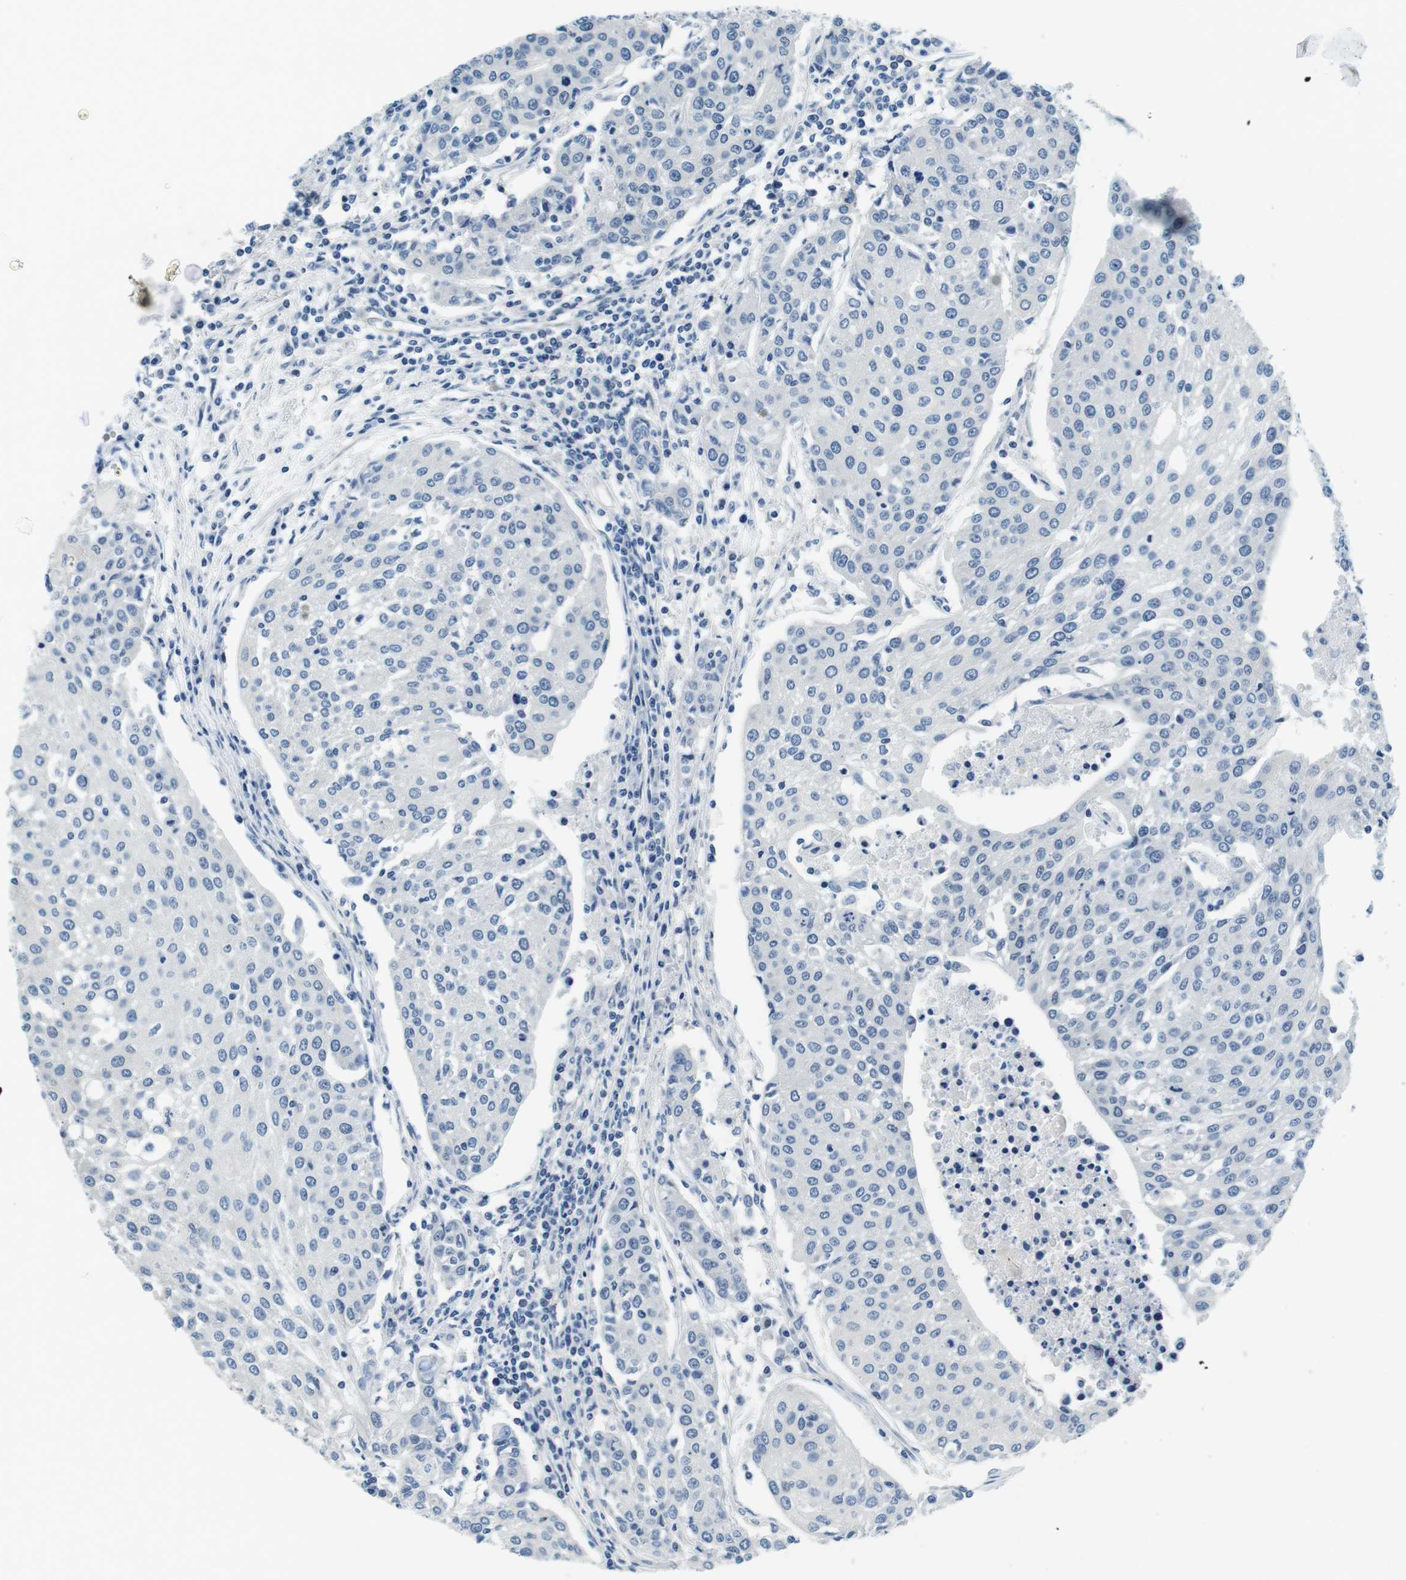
{"staining": {"intensity": "negative", "quantity": "none", "location": "none"}, "tissue": "urothelial cancer", "cell_type": "Tumor cells", "image_type": "cancer", "snomed": [{"axis": "morphology", "description": "Urothelial carcinoma, High grade"}, {"axis": "topography", "description": "Urinary bladder"}], "caption": "Immunohistochemical staining of human urothelial carcinoma (high-grade) exhibits no significant staining in tumor cells.", "gene": "KCNJ5", "patient": {"sex": "female", "age": 85}}